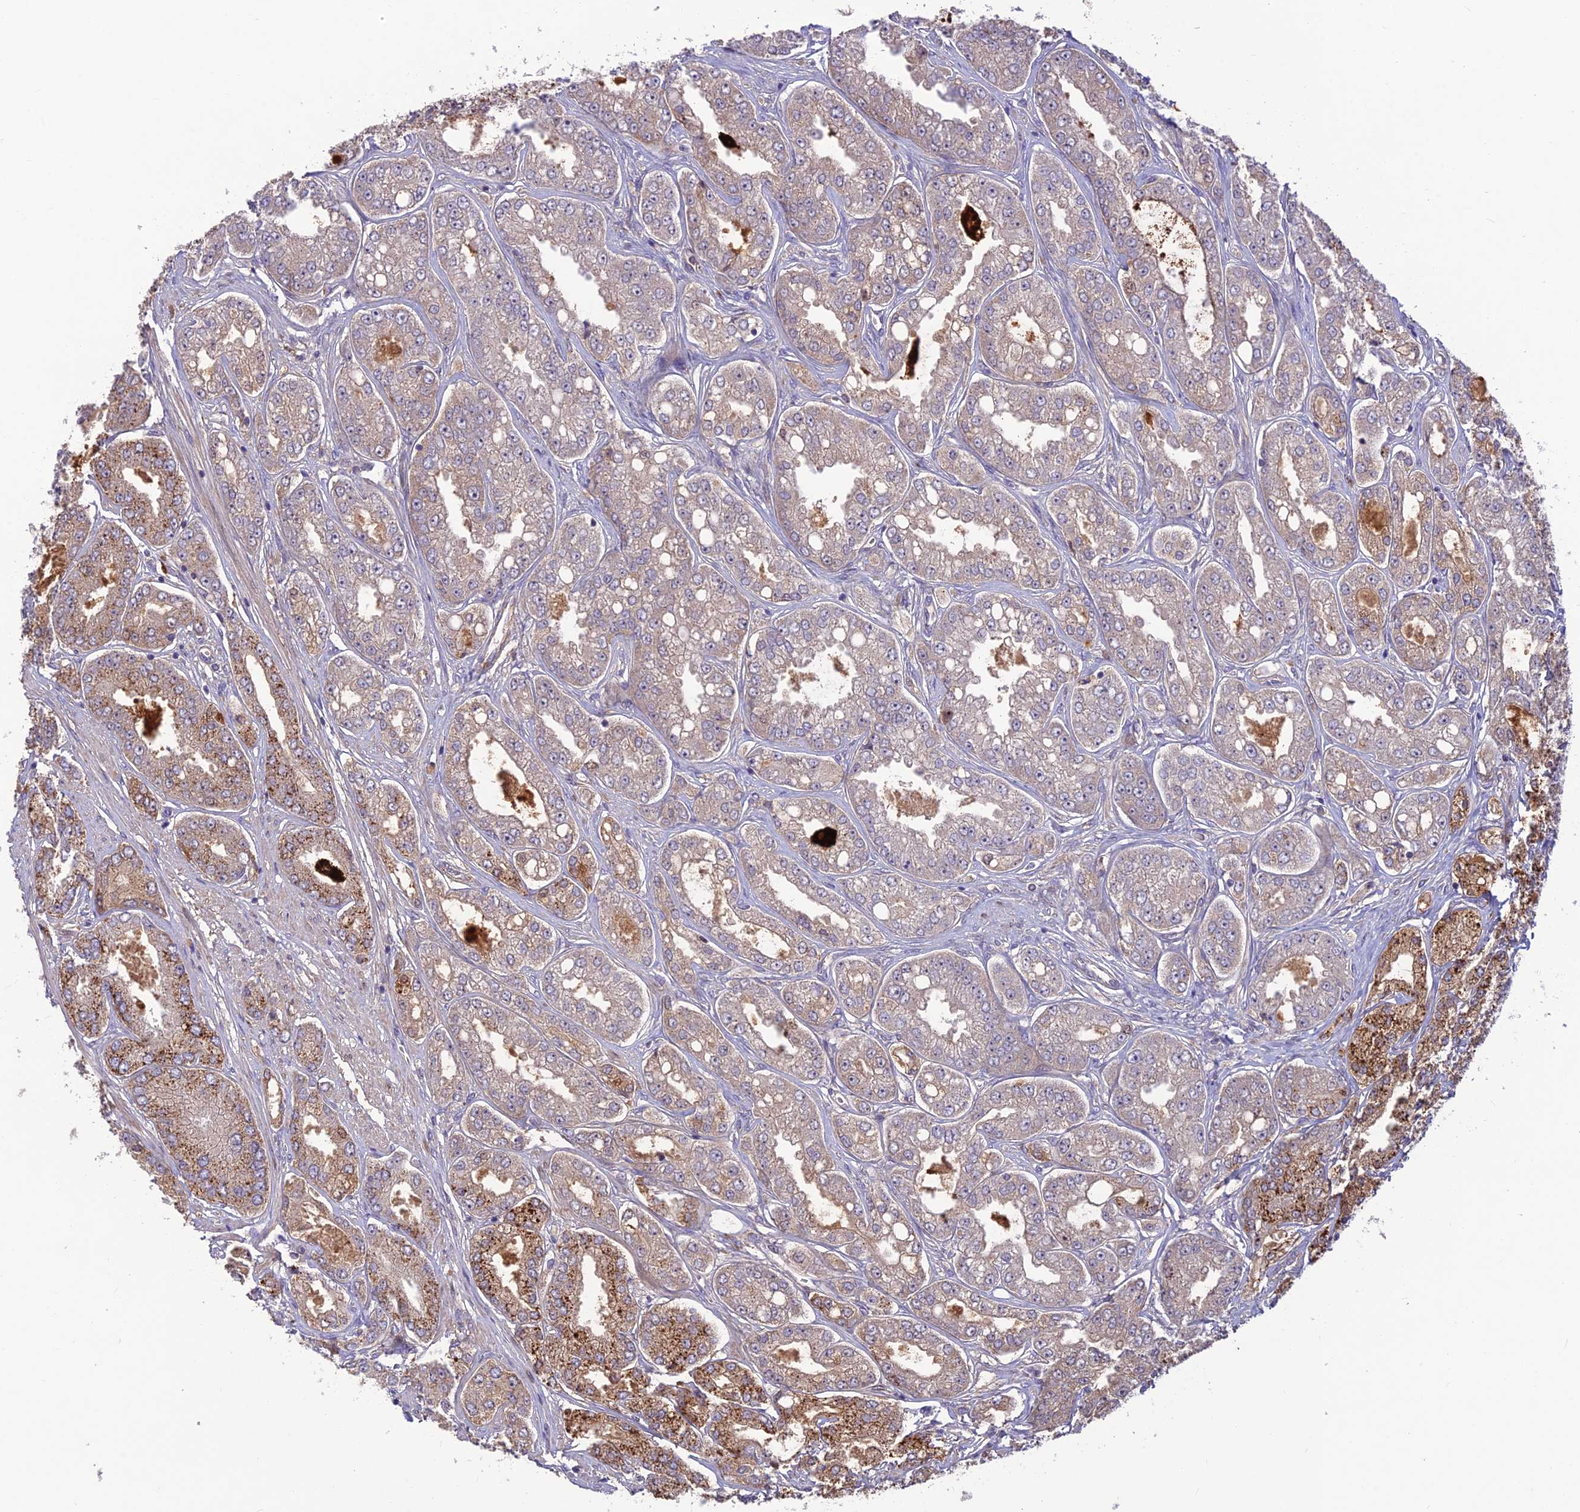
{"staining": {"intensity": "moderate", "quantity": "25%-75%", "location": "cytoplasmic/membranous"}, "tissue": "prostate cancer", "cell_type": "Tumor cells", "image_type": "cancer", "snomed": [{"axis": "morphology", "description": "Adenocarcinoma, High grade"}, {"axis": "topography", "description": "Prostate"}], "caption": "A brown stain highlights moderate cytoplasmic/membranous staining of a protein in prostate cancer (adenocarcinoma (high-grade)) tumor cells.", "gene": "ST8SIA5", "patient": {"sex": "male", "age": 71}}